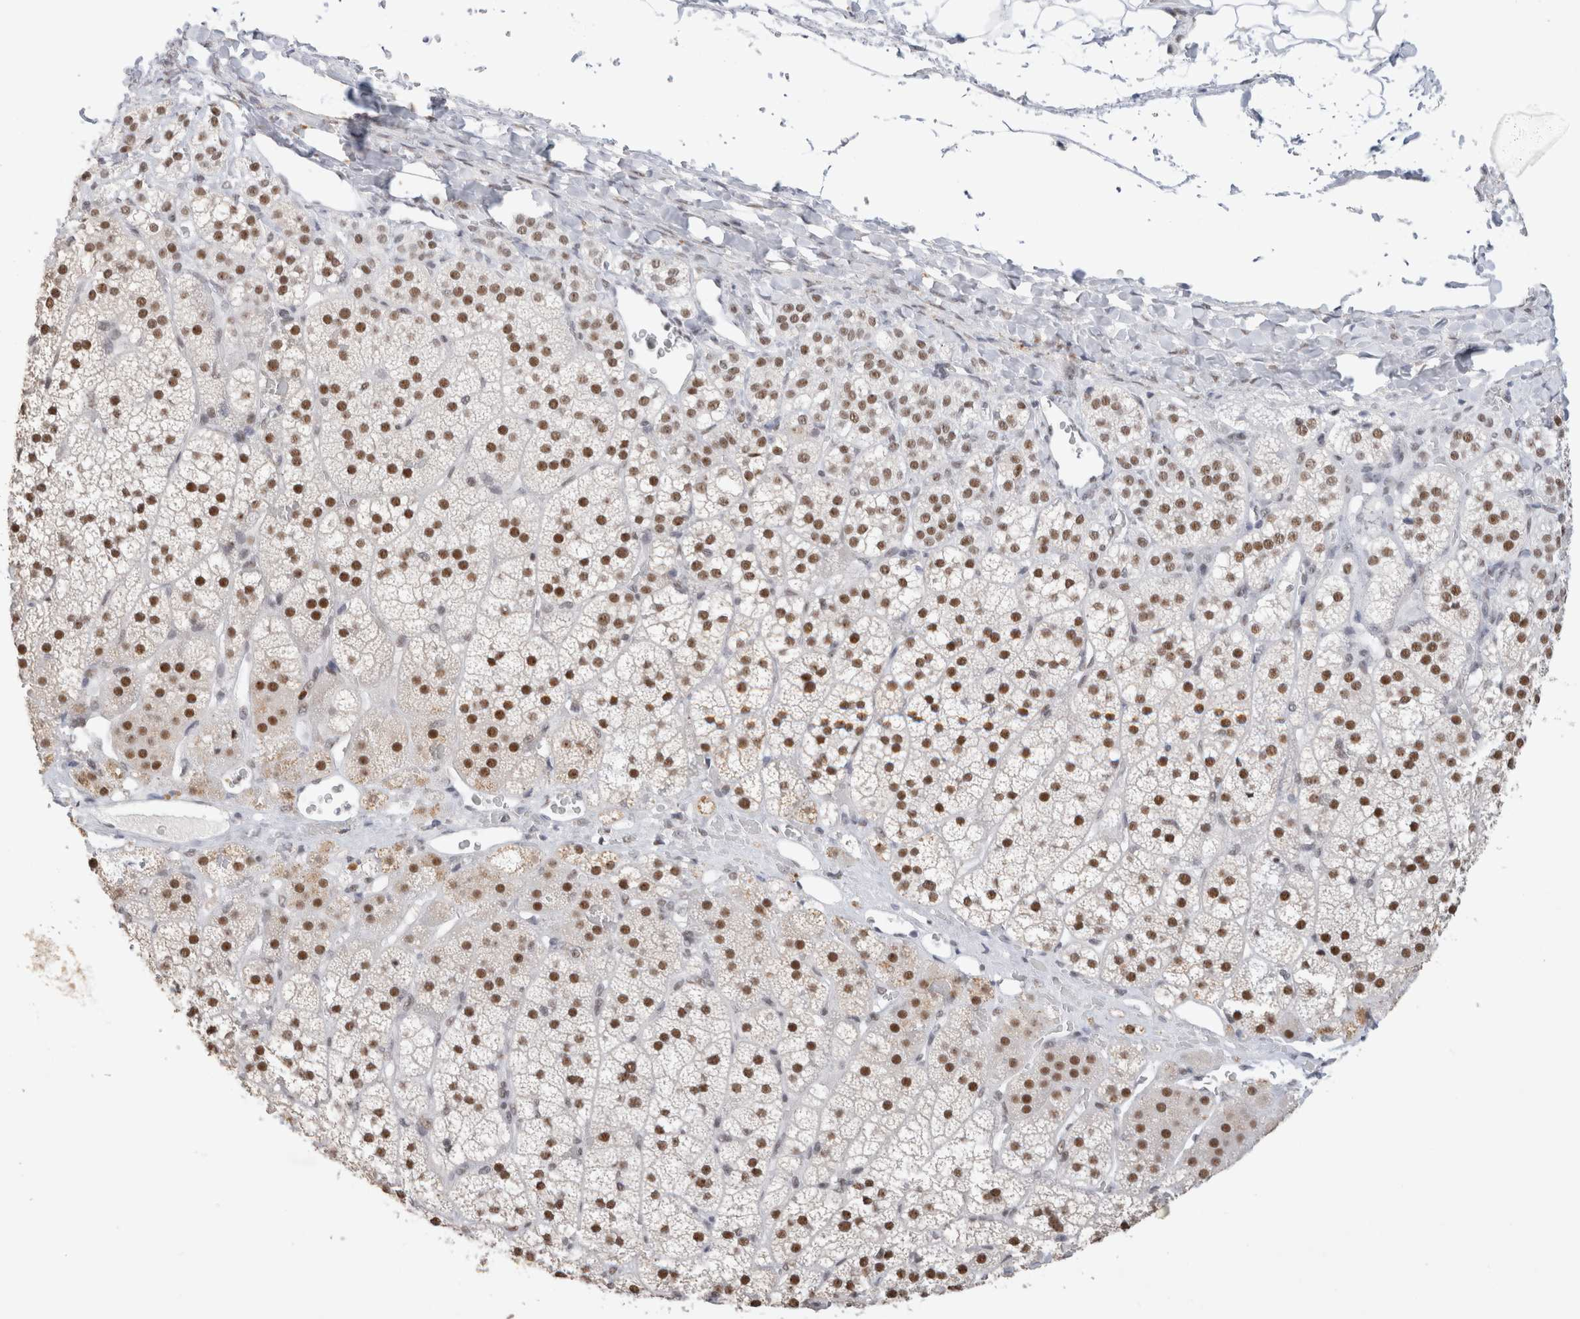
{"staining": {"intensity": "strong", "quantity": ">75%", "location": "nuclear"}, "tissue": "adrenal gland", "cell_type": "Glandular cells", "image_type": "normal", "snomed": [{"axis": "morphology", "description": "Normal tissue, NOS"}, {"axis": "topography", "description": "Adrenal gland"}], "caption": "Brown immunohistochemical staining in benign adrenal gland reveals strong nuclear staining in approximately >75% of glandular cells.", "gene": "COPS7A", "patient": {"sex": "female", "age": 44}}